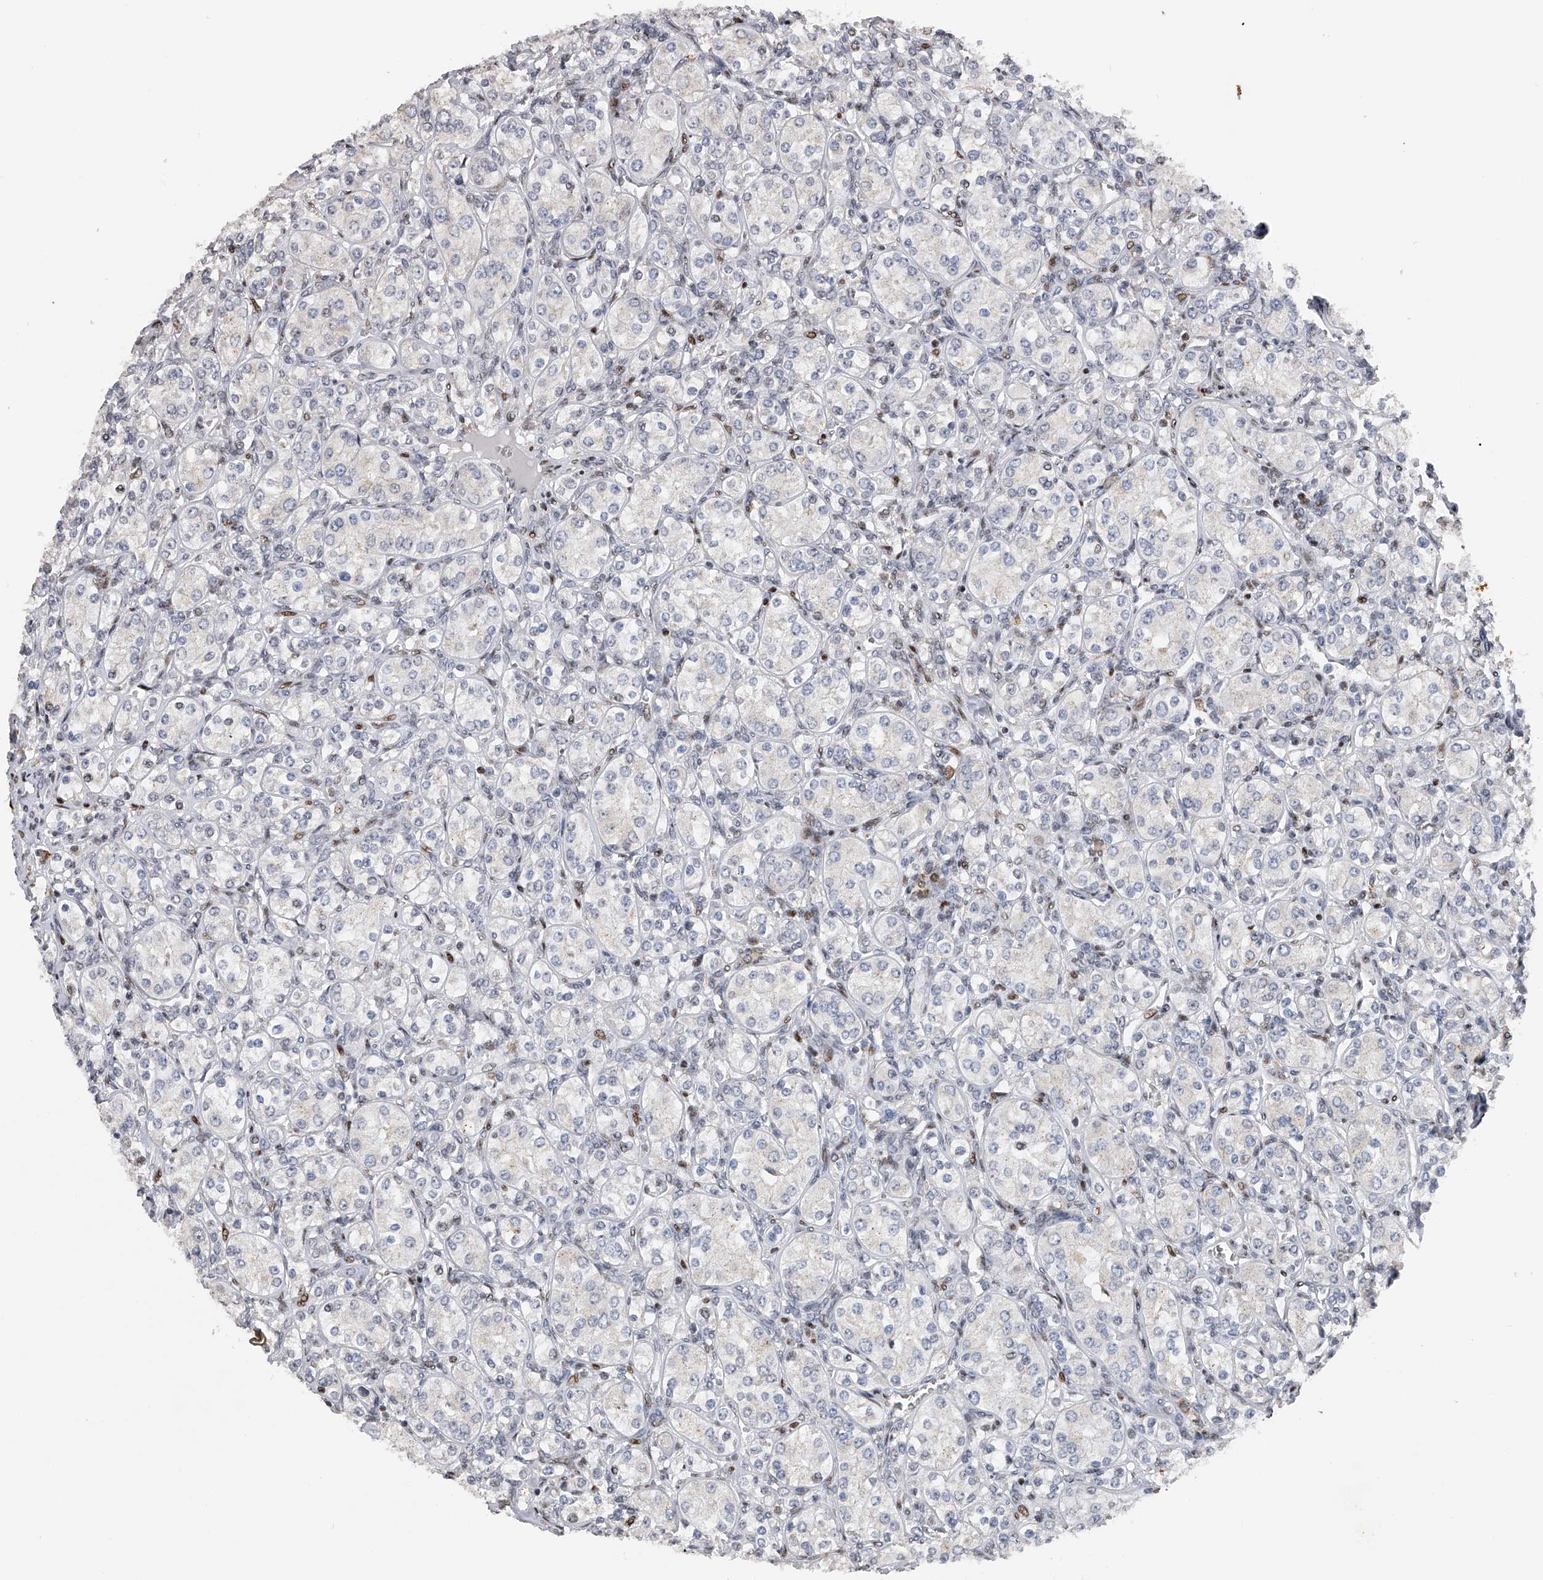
{"staining": {"intensity": "negative", "quantity": "none", "location": "none"}, "tissue": "renal cancer", "cell_type": "Tumor cells", "image_type": "cancer", "snomed": [{"axis": "morphology", "description": "Adenocarcinoma, NOS"}, {"axis": "topography", "description": "Kidney"}], "caption": "Immunohistochemical staining of human adenocarcinoma (renal) displays no significant expression in tumor cells. (DAB immunohistochemistry, high magnification).", "gene": "RWDD2A", "patient": {"sex": "male", "age": 77}}